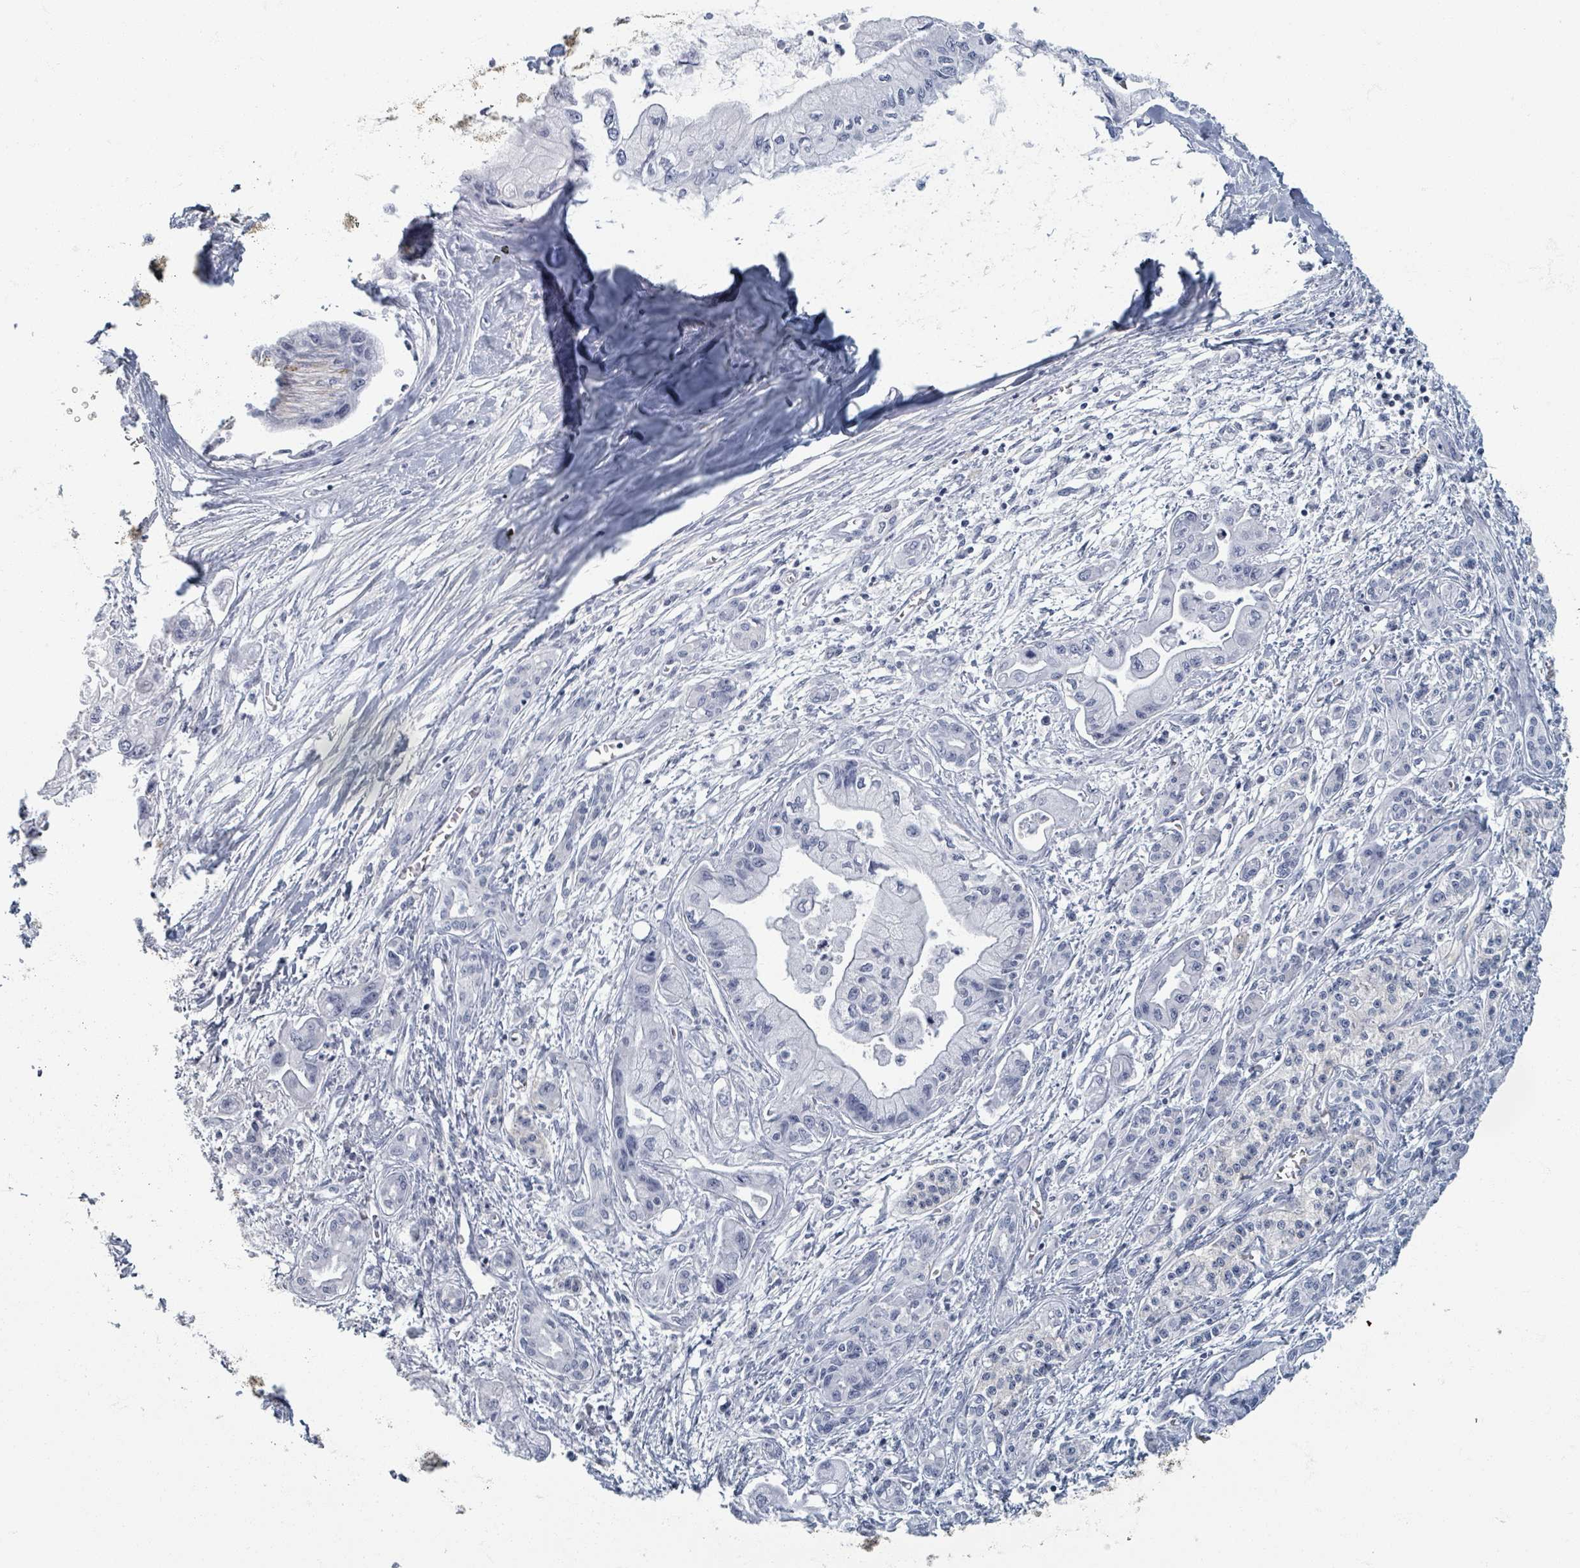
{"staining": {"intensity": "negative", "quantity": "none", "location": "none"}, "tissue": "pancreatic cancer", "cell_type": "Tumor cells", "image_type": "cancer", "snomed": [{"axis": "morphology", "description": "Adenocarcinoma, NOS"}, {"axis": "topography", "description": "Pancreas"}], "caption": "Photomicrograph shows no protein positivity in tumor cells of pancreatic cancer (adenocarcinoma) tissue.", "gene": "TAS2R1", "patient": {"sex": "male", "age": 61}}